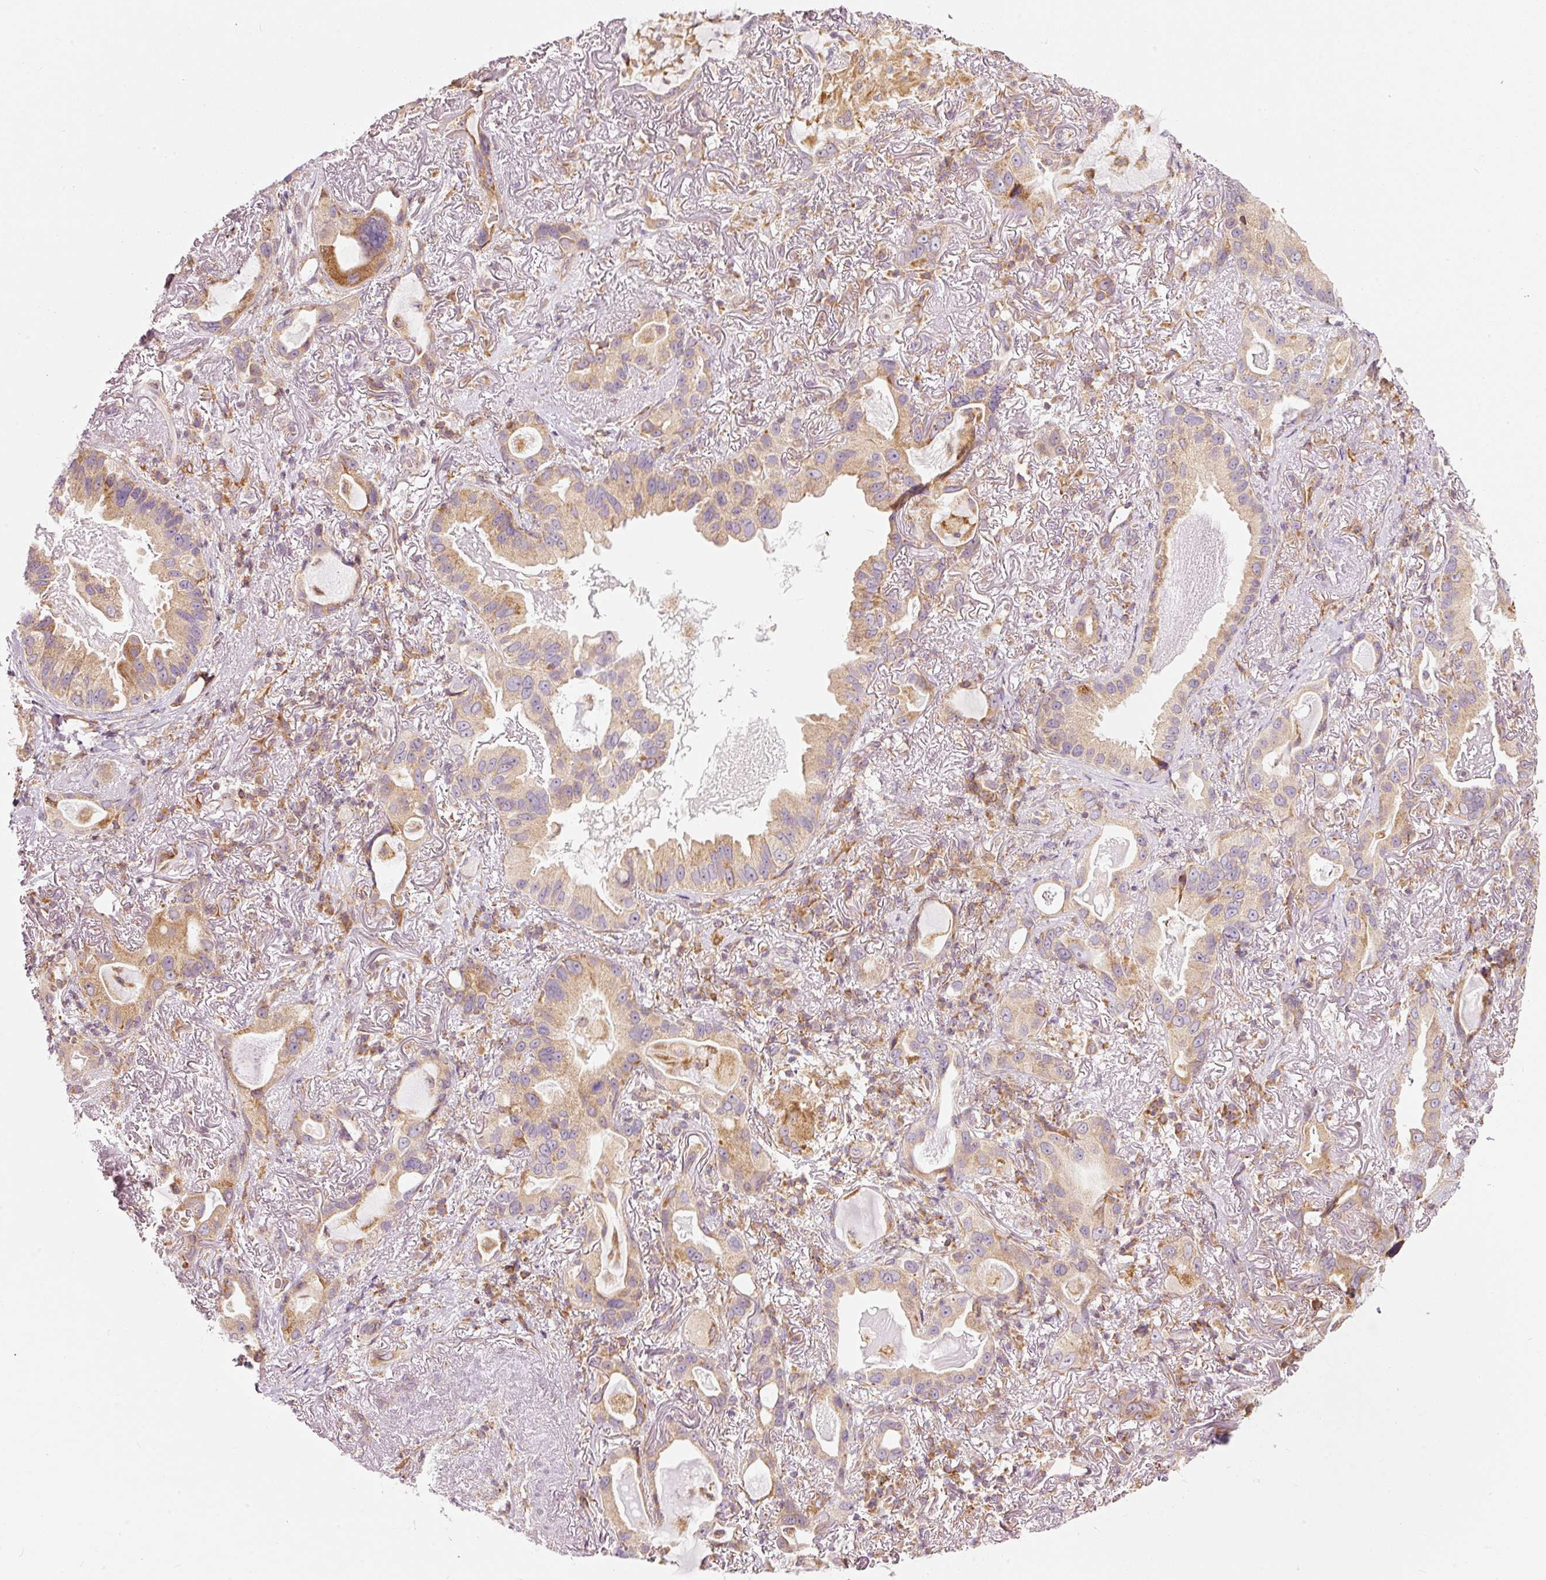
{"staining": {"intensity": "moderate", "quantity": ">75%", "location": "cytoplasmic/membranous"}, "tissue": "lung cancer", "cell_type": "Tumor cells", "image_type": "cancer", "snomed": [{"axis": "morphology", "description": "Adenocarcinoma, NOS"}, {"axis": "topography", "description": "Lung"}], "caption": "Immunohistochemical staining of human lung cancer demonstrates medium levels of moderate cytoplasmic/membranous expression in about >75% of tumor cells.", "gene": "SNAPC5", "patient": {"sex": "female", "age": 69}}